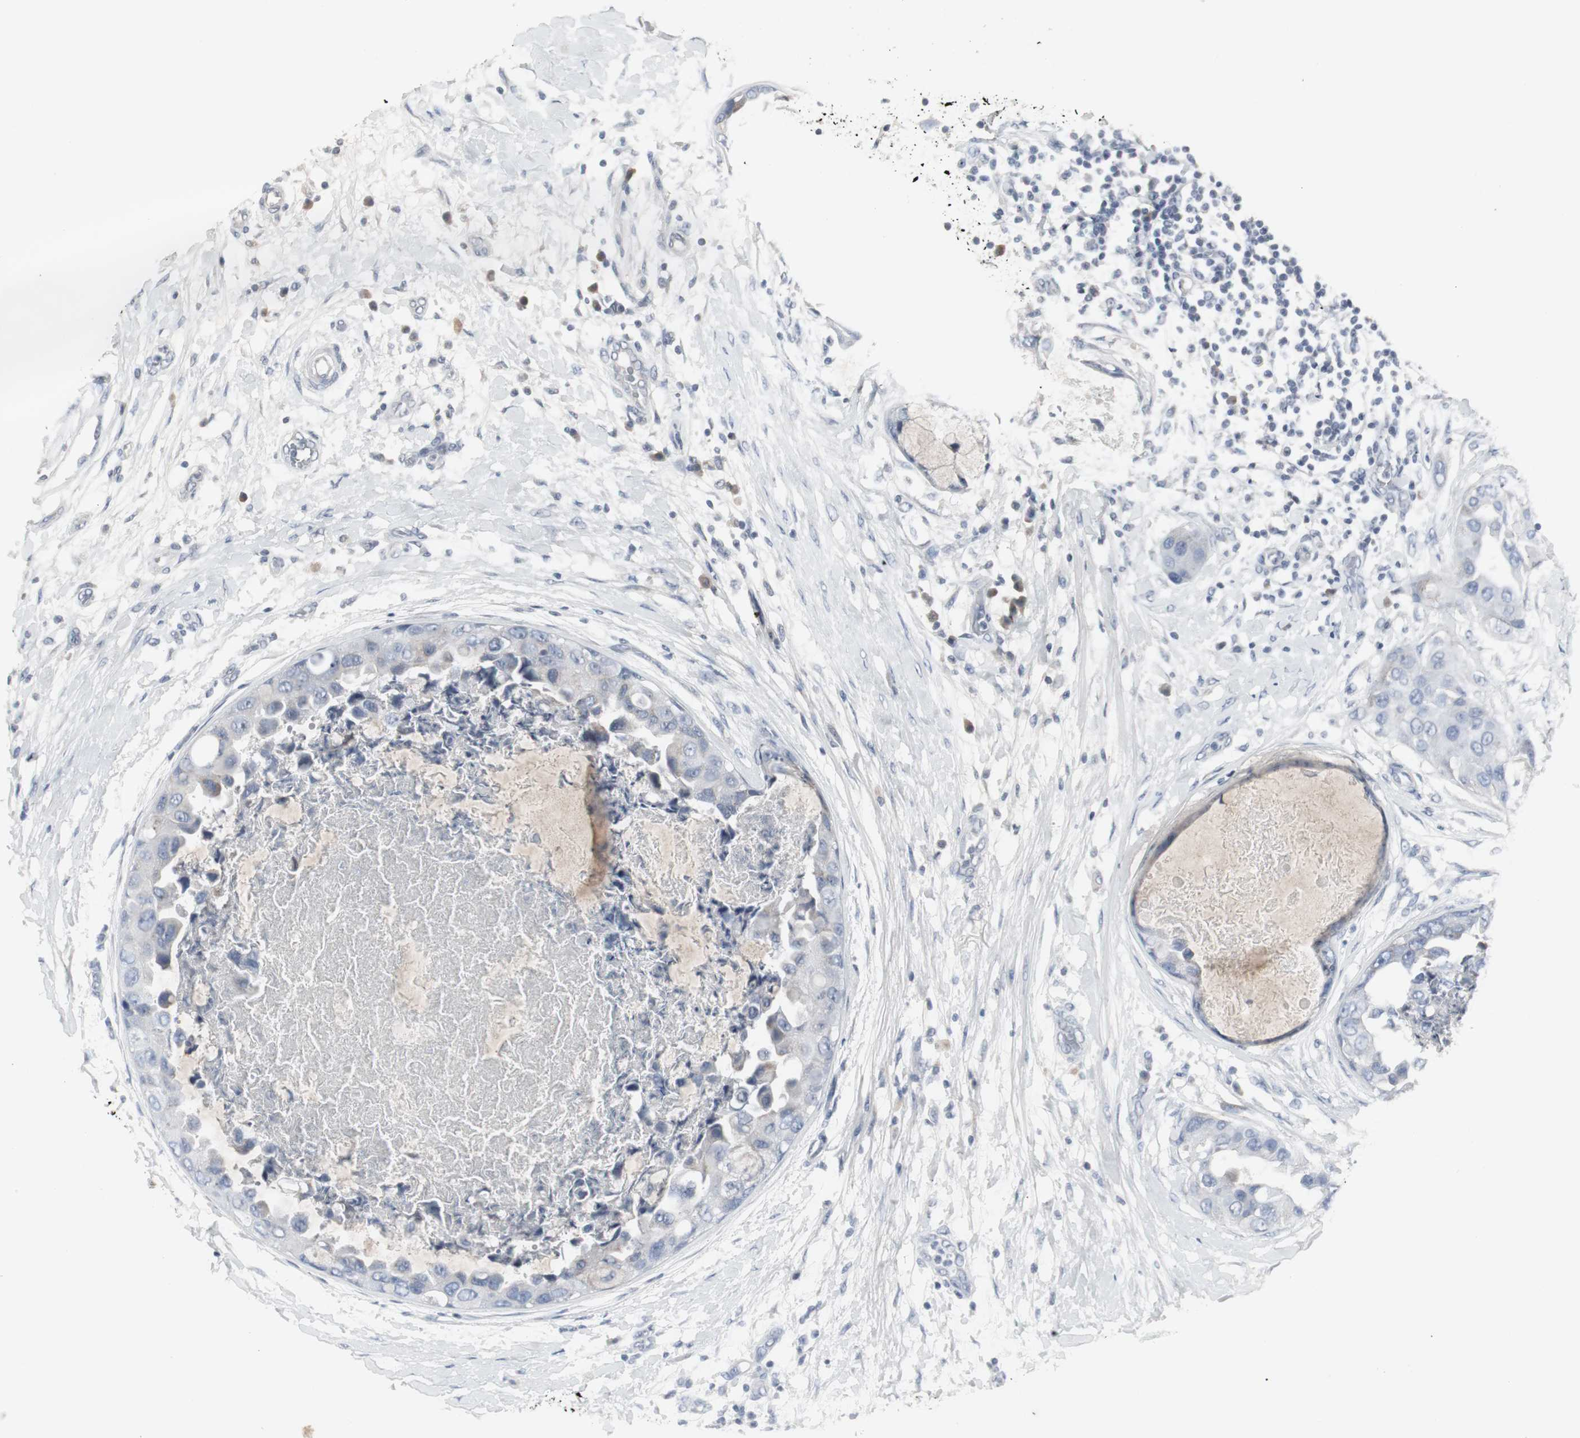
{"staining": {"intensity": "negative", "quantity": "none", "location": "none"}, "tissue": "breast cancer", "cell_type": "Tumor cells", "image_type": "cancer", "snomed": [{"axis": "morphology", "description": "Duct carcinoma"}, {"axis": "topography", "description": "Breast"}], "caption": "This photomicrograph is of breast cancer (infiltrating ductal carcinoma) stained with immunohistochemistry (IHC) to label a protein in brown with the nuclei are counter-stained blue. There is no staining in tumor cells.", "gene": "ACAA1", "patient": {"sex": "female", "age": 40}}